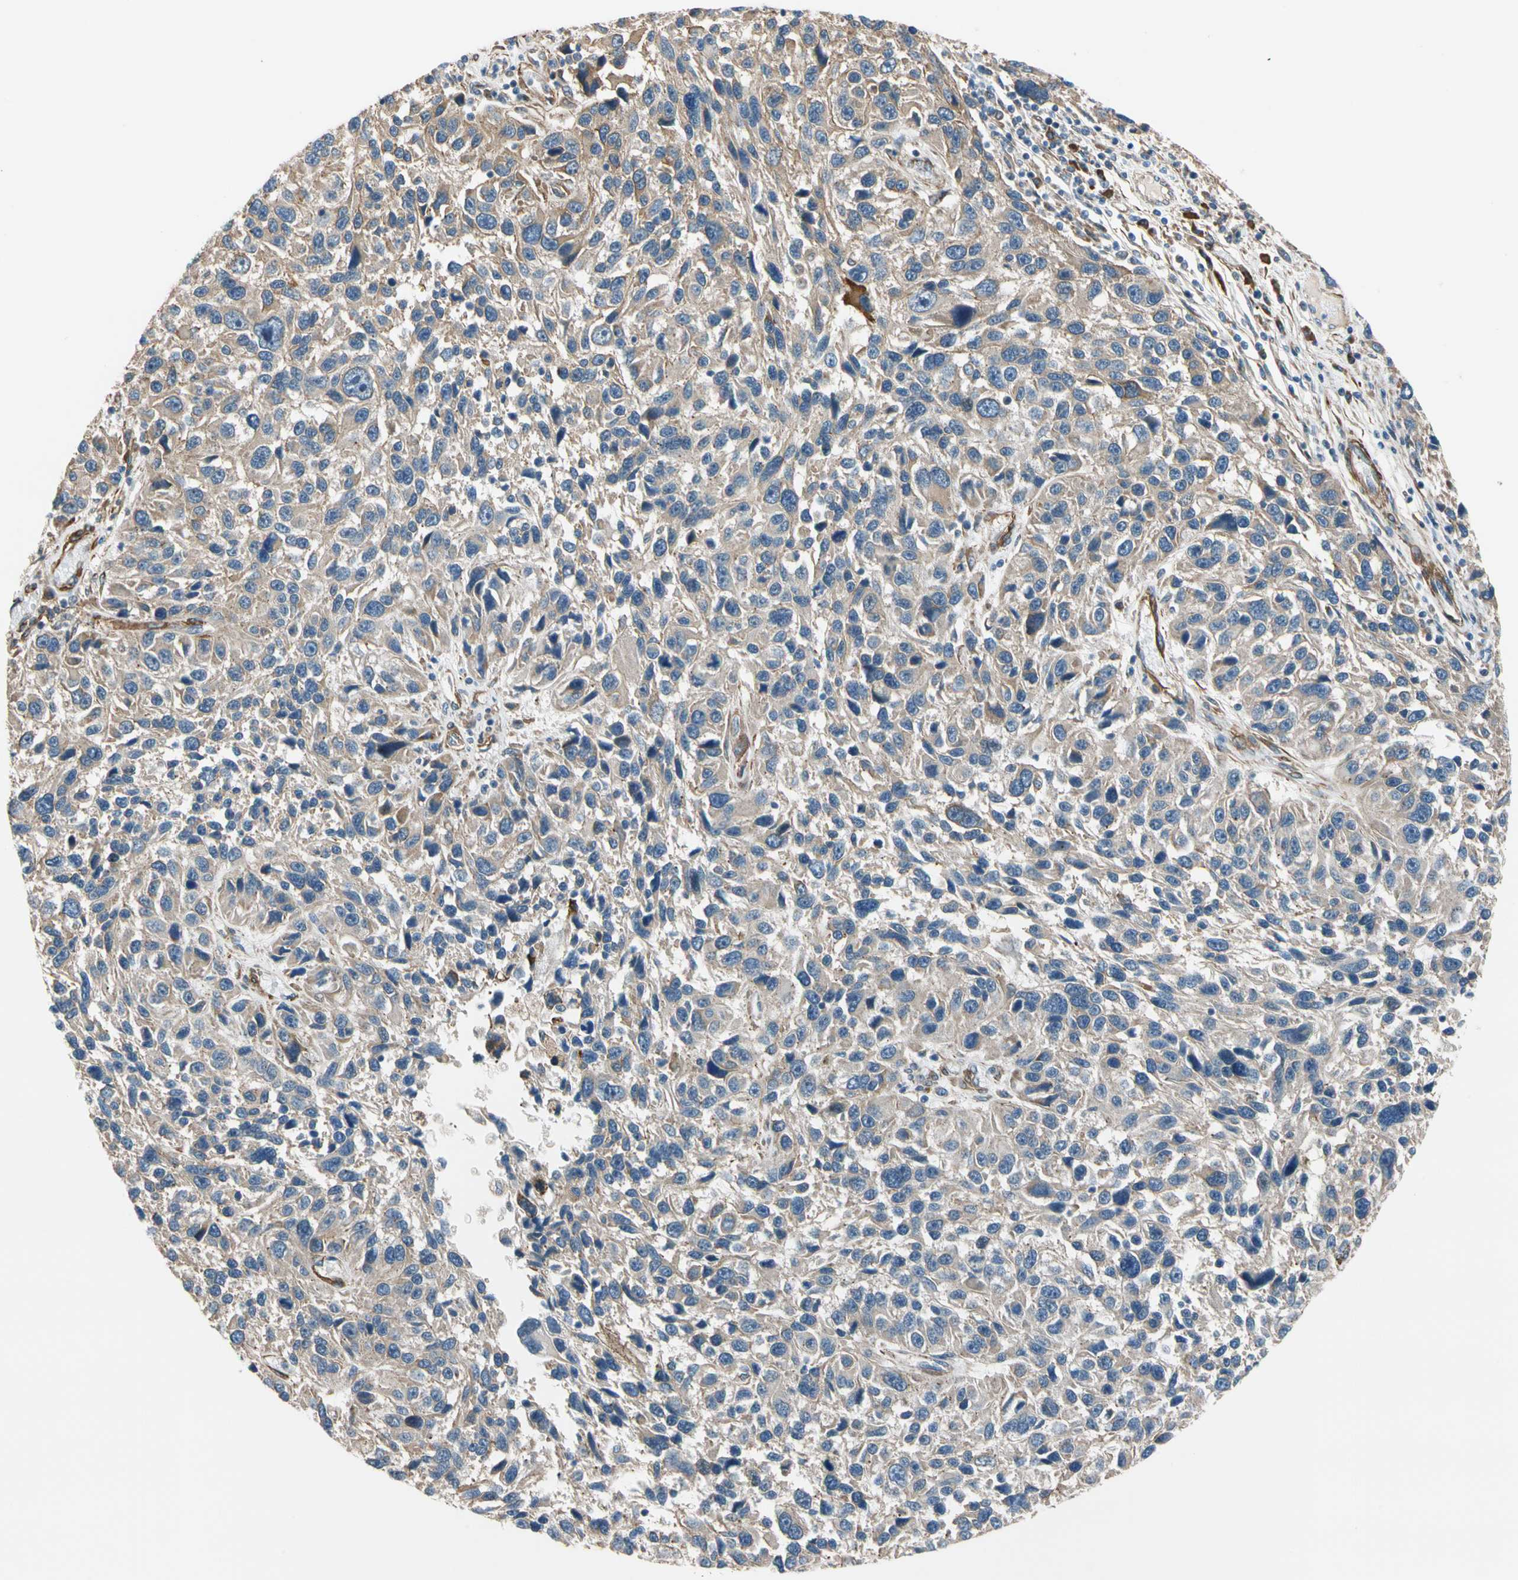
{"staining": {"intensity": "weak", "quantity": ">75%", "location": "cytoplasmic/membranous"}, "tissue": "melanoma", "cell_type": "Tumor cells", "image_type": "cancer", "snomed": [{"axis": "morphology", "description": "Malignant melanoma, NOS"}, {"axis": "topography", "description": "Skin"}], "caption": "This image exhibits melanoma stained with immunohistochemistry to label a protein in brown. The cytoplasmic/membranous of tumor cells show weak positivity for the protein. Nuclei are counter-stained blue.", "gene": "LIMK2", "patient": {"sex": "male", "age": 53}}